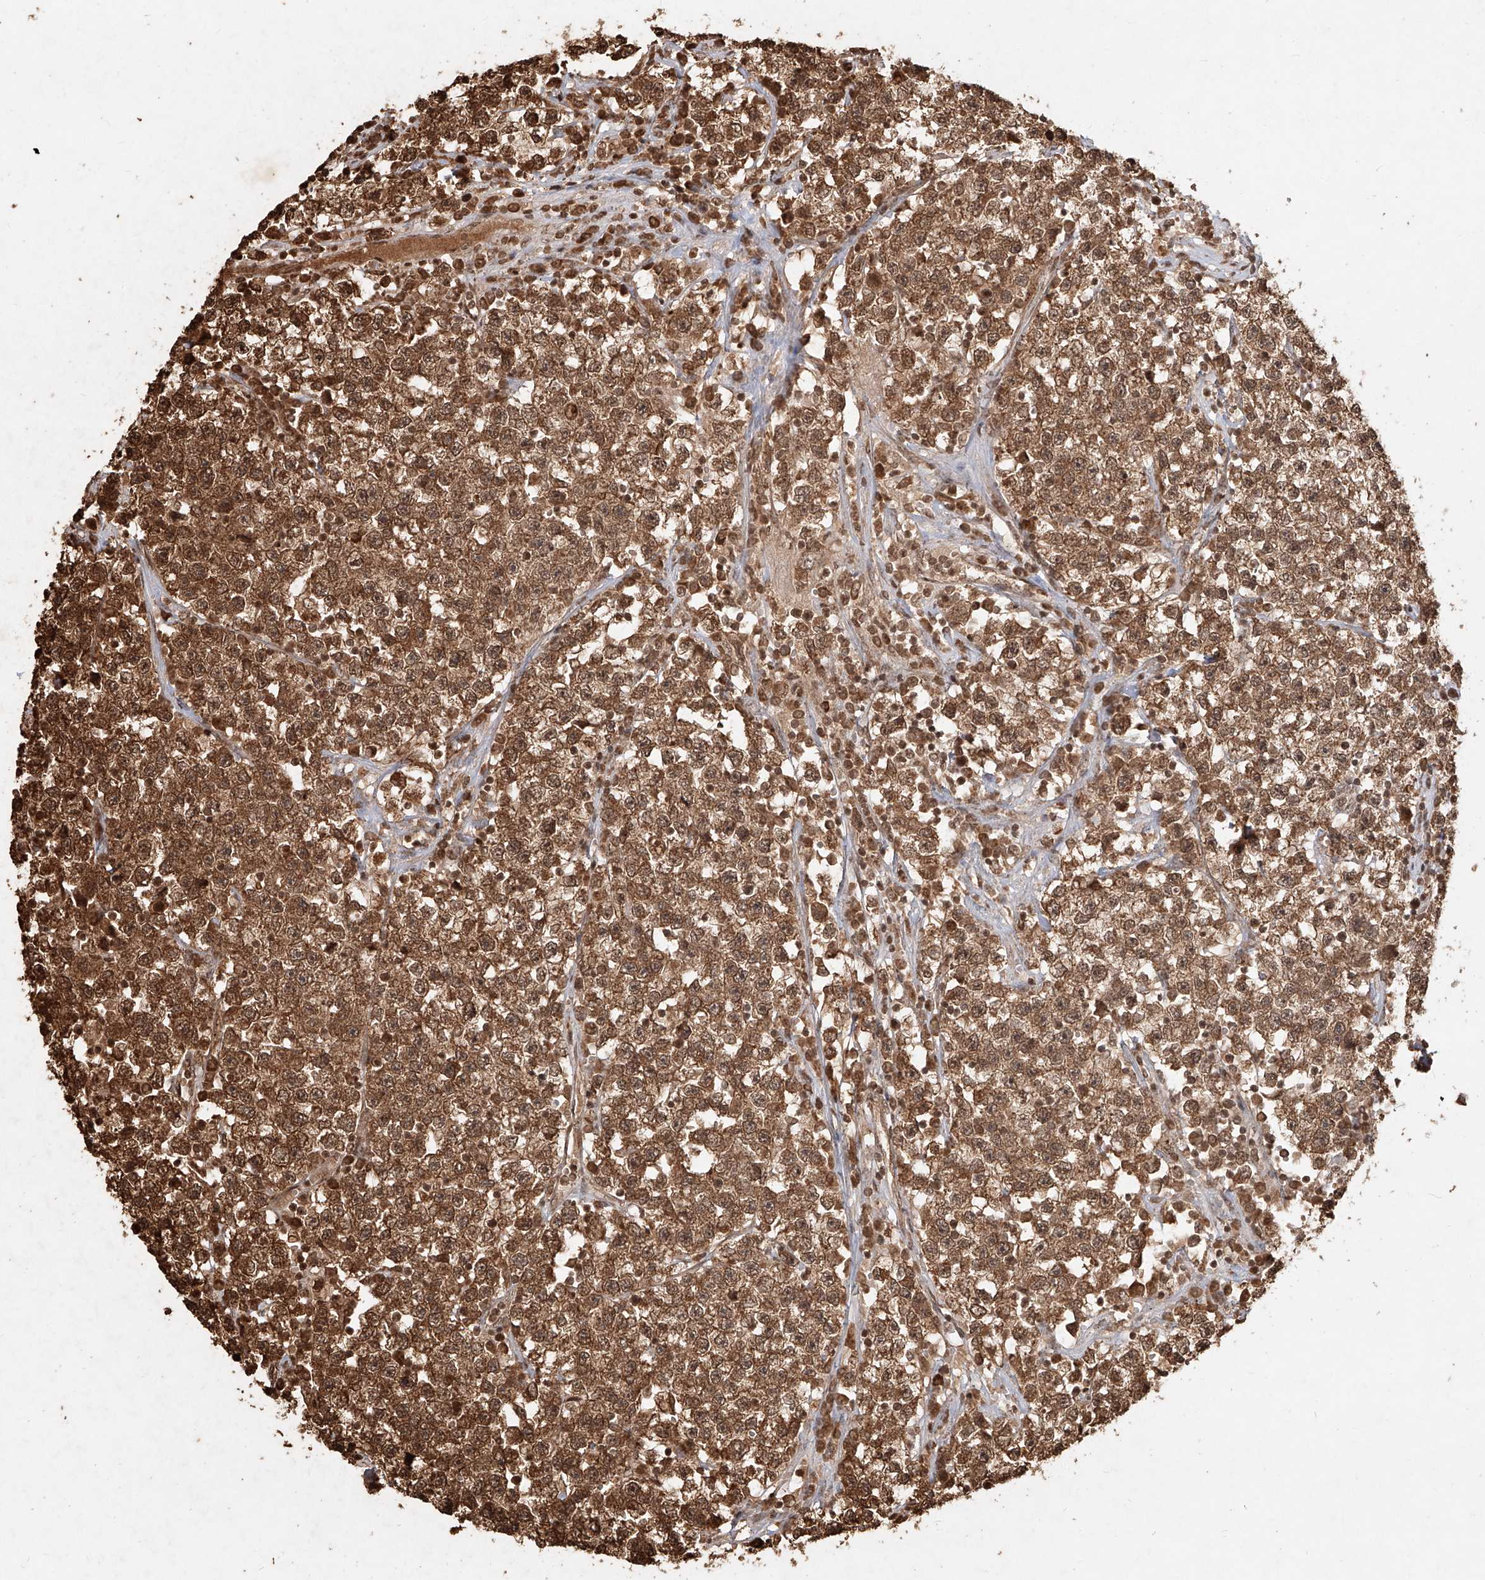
{"staining": {"intensity": "moderate", "quantity": ">75%", "location": "cytoplasmic/membranous"}, "tissue": "testis cancer", "cell_type": "Tumor cells", "image_type": "cancer", "snomed": [{"axis": "morphology", "description": "Seminoma, NOS"}, {"axis": "topography", "description": "Testis"}], "caption": "Immunohistochemical staining of testis cancer demonstrates medium levels of moderate cytoplasmic/membranous protein positivity in approximately >75% of tumor cells. Using DAB (brown) and hematoxylin (blue) stains, captured at high magnification using brightfield microscopy.", "gene": "UBE2K", "patient": {"sex": "male", "age": 22}}